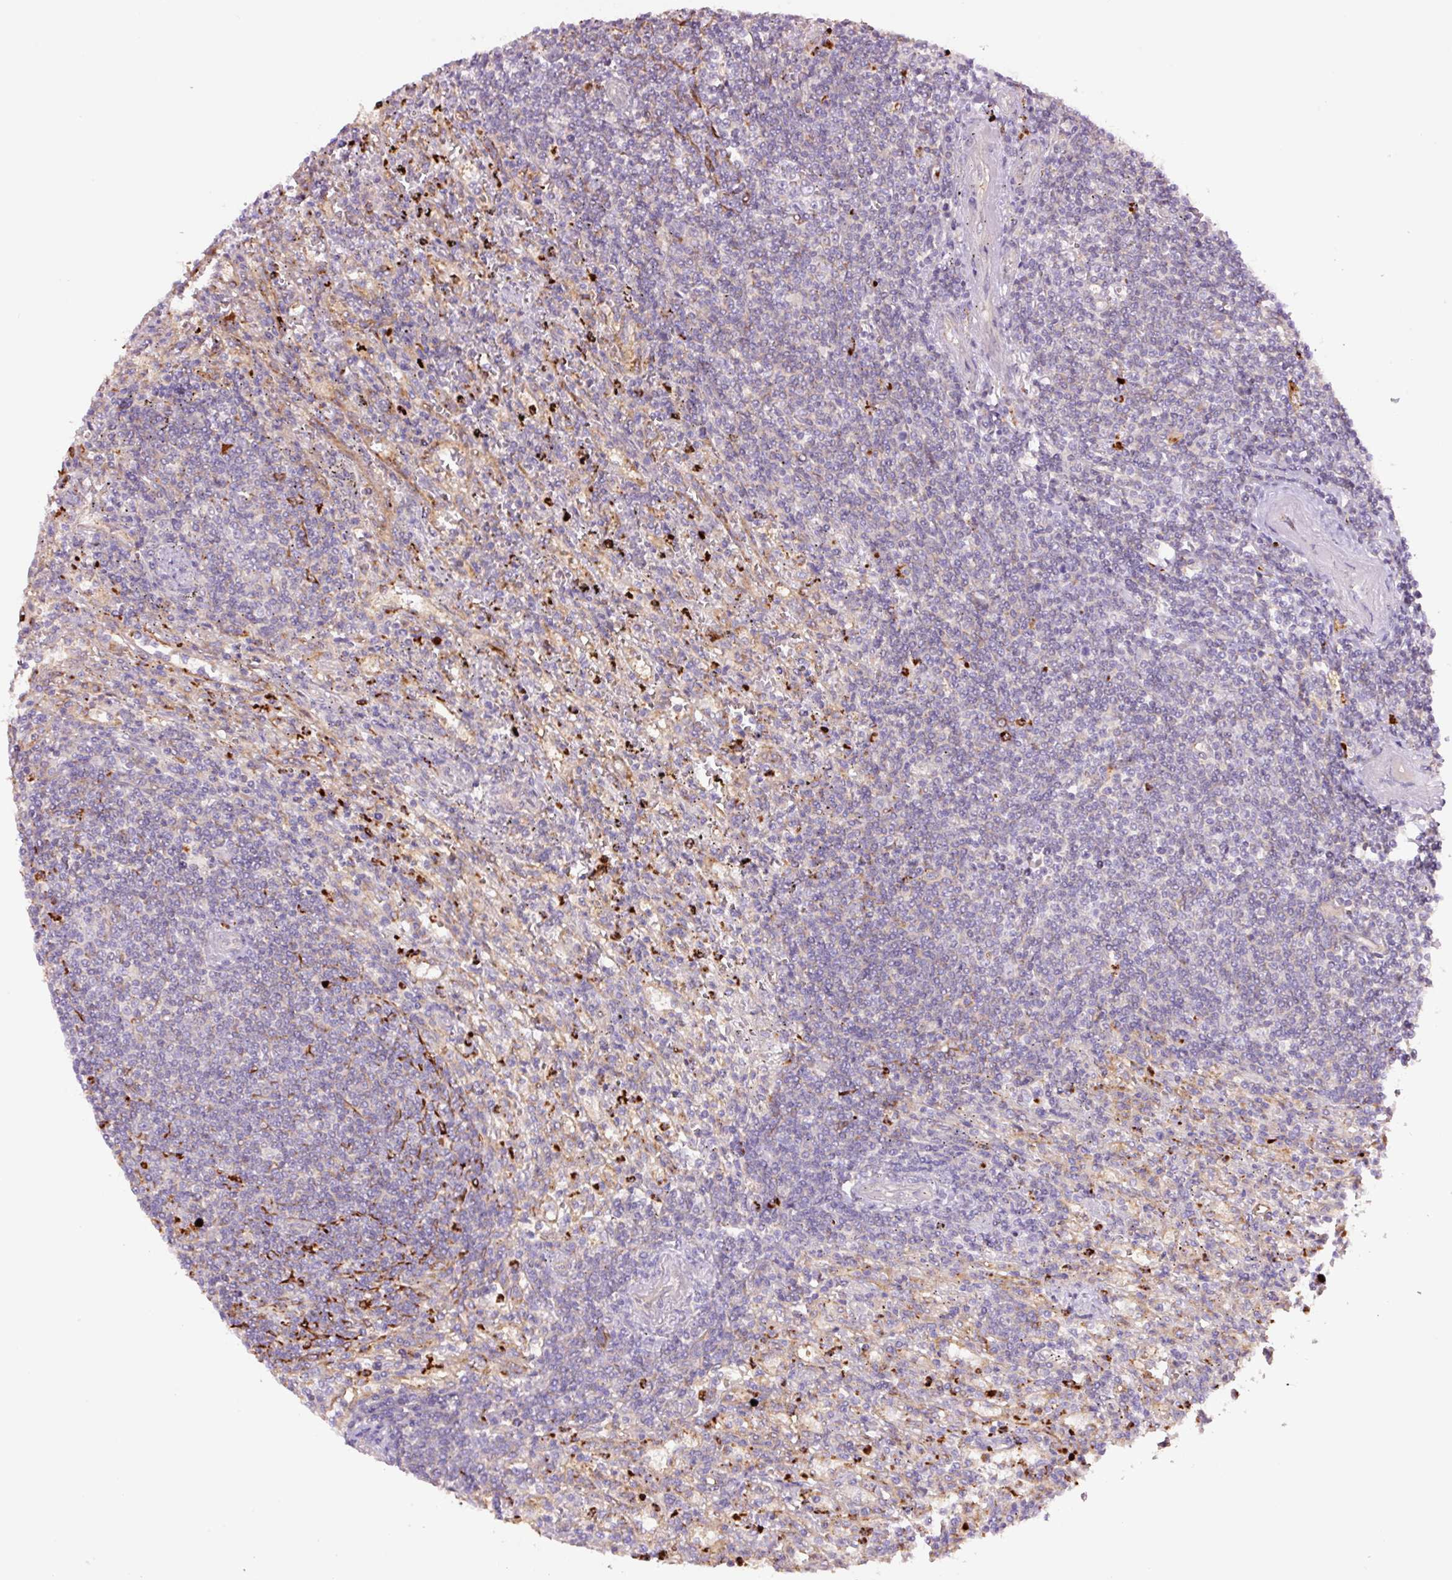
{"staining": {"intensity": "negative", "quantity": "none", "location": "none"}, "tissue": "lymphoma", "cell_type": "Tumor cells", "image_type": "cancer", "snomed": [{"axis": "morphology", "description": "Malignant lymphoma, non-Hodgkin's type, Low grade"}, {"axis": "topography", "description": "Spleen"}], "caption": "DAB (3,3'-diaminobenzidine) immunohistochemical staining of human lymphoma shows no significant positivity in tumor cells.", "gene": "SH2D6", "patient": {"sex": "male", "age": 76}}